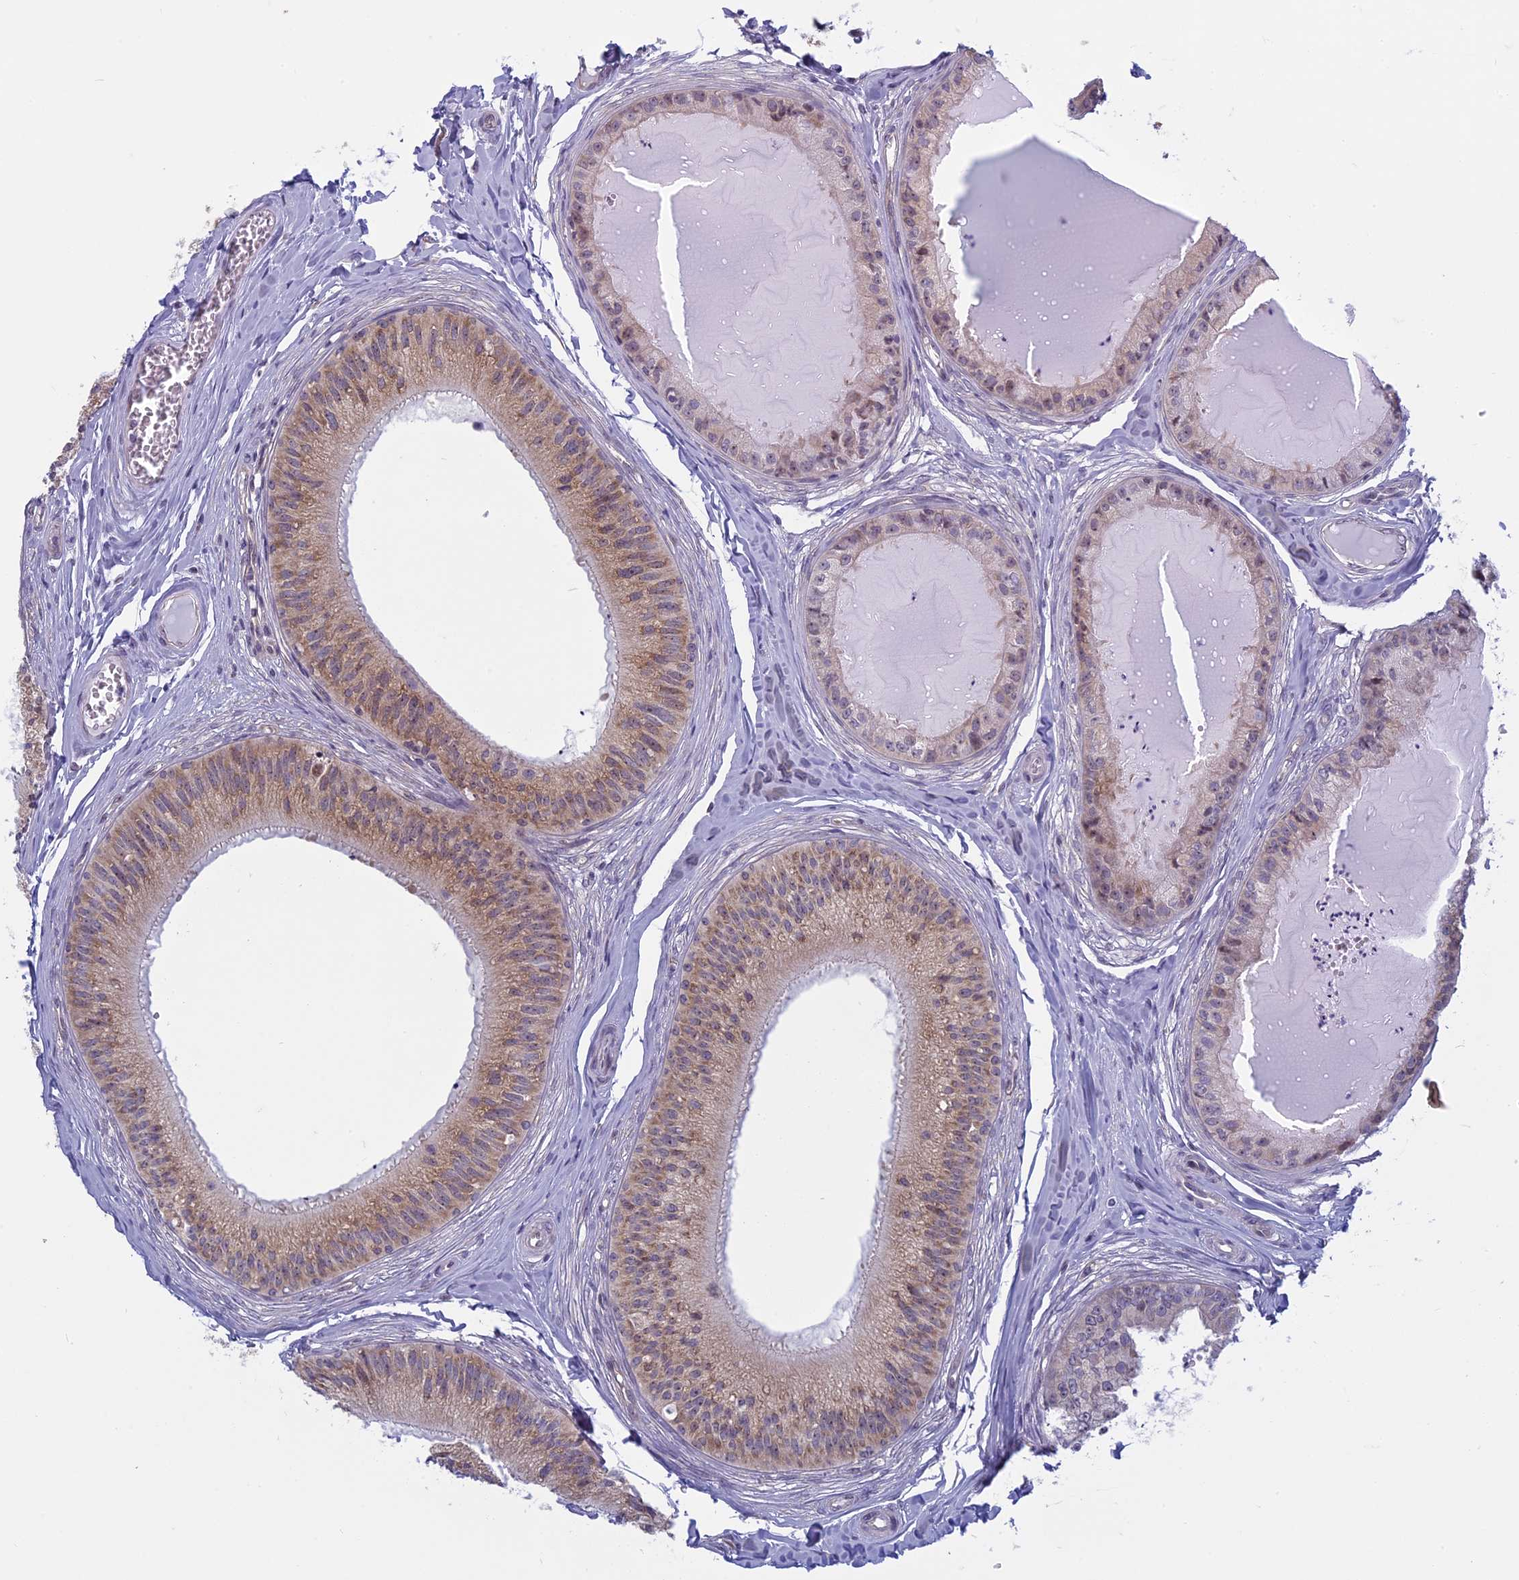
{"staining": {"intensity": "moderate", "quantity": ">75%", "location": "cytoplasmic/membranous"}, "tissue": "epididymis", "cell_type": "Glandular cells", "image_type": "normal", "snomed": [{"axis": "morphology", "description": "Normal tissue, NOS"}, {"axis": "topography", "description": "Epididymis"}], "caption": "The image exhibits staining of unremarkable epididymis, revealing moderate cytoplasmic/membranous protein positivity (brown color) within glandular cells.", "gene": "RPS19BP1", "patient": {"sex": "male", "age": 31}}